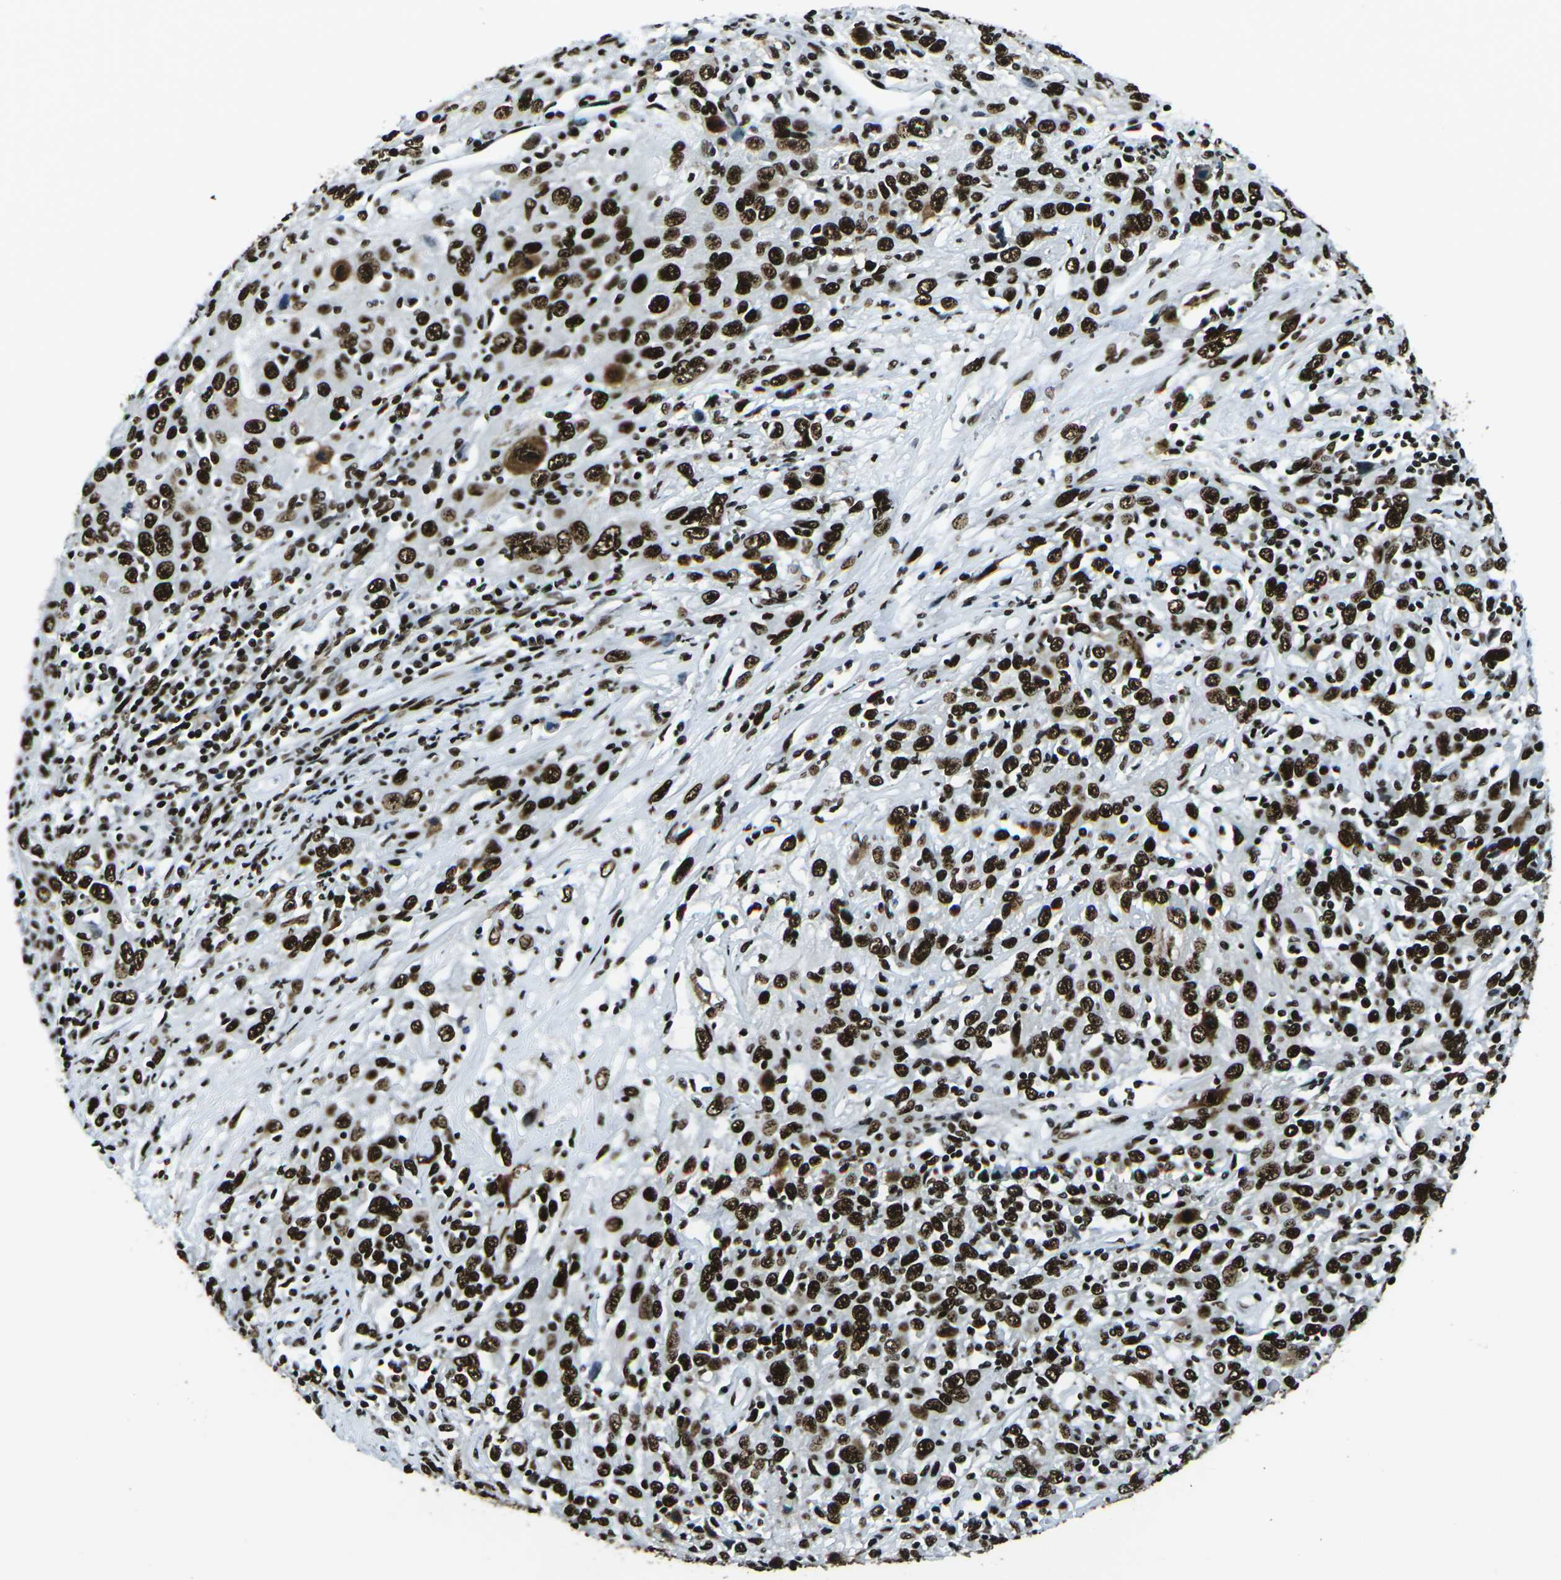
{"staining": {"intensity": "strong", "quantity": ">75%", "location": "nuclear"}, "tissue": "cervical cancer", "cell_type": "Tumor cells", "image_type": "cancer", "snomed": [{"axis": "morphology", "description": "Squamous cell carcinoma, NOS"}, {"axis": "topography", "description": "Cervix"}], "caption": "This micrograph reveals IHC staining of human cervical cancer (squamous cell carcinoma), with high strong nuclear staining in about >75% of tumor cells.", "gene": "HNRNPL", "patient": {"sex": "female", "age": 46}}